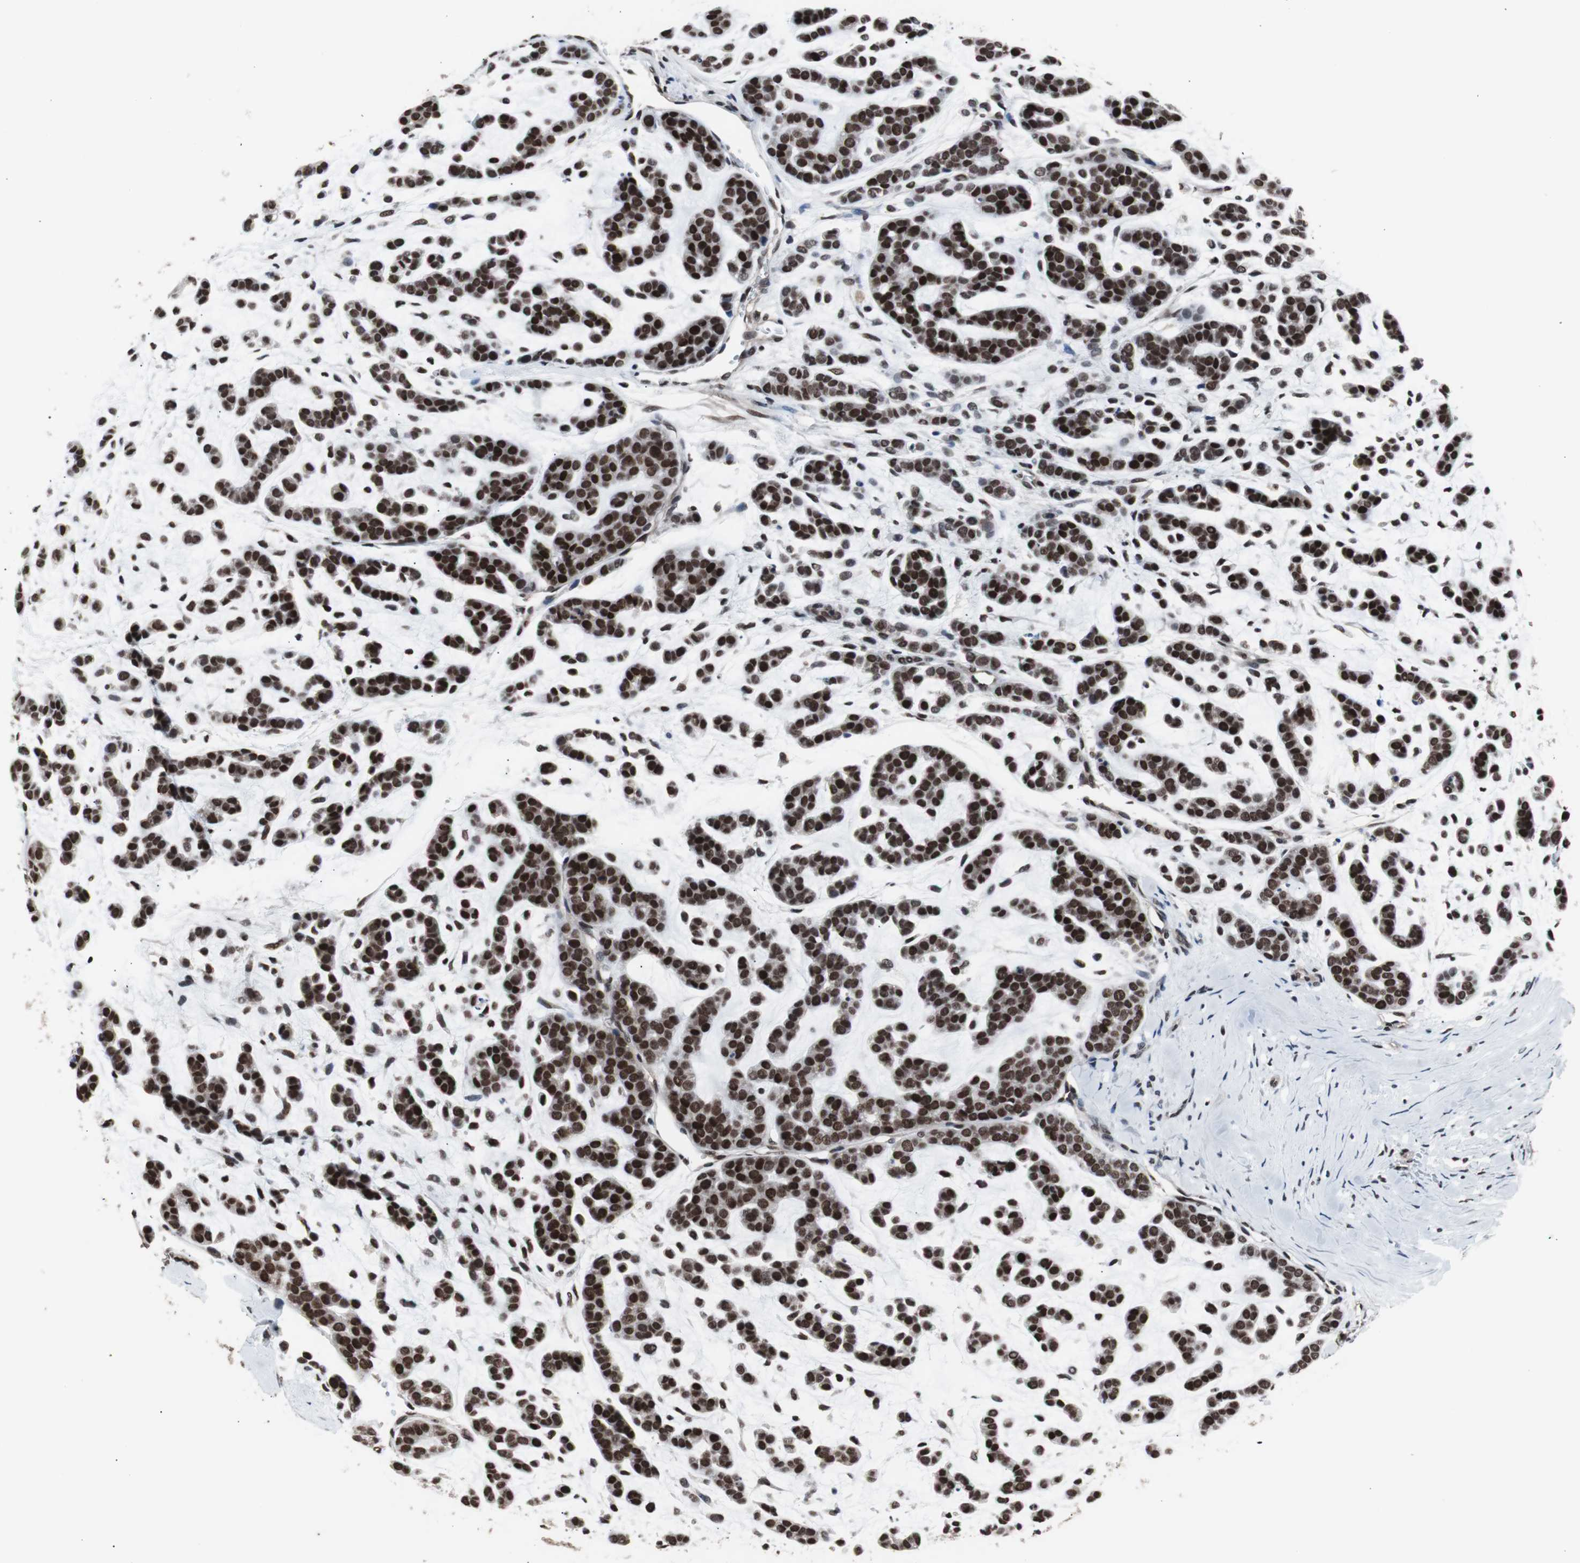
{"staining": {"intensity": "strong", "quantity": ">75%", "location": "nuclear"}, "tissue": "head and neck cancer", "cell_type": "Tumor cells", "image_type": "cancer", "snomed": [{"axis": "morphology", "description": "Adenocarcinoma, NOS"}, {"axis": "morphology", "description": "Adenoma, NOS"}, {"axis": "topography", "description": "Head-Neck"}], "caption": "Brown immunohistochemical staining in human head and neck cancer (adenoma) displays strong nuclear positivity in approximately >75% of tumor cells.", "gene": "POGZ", "patient": {"sex": "female", "age": 55}}